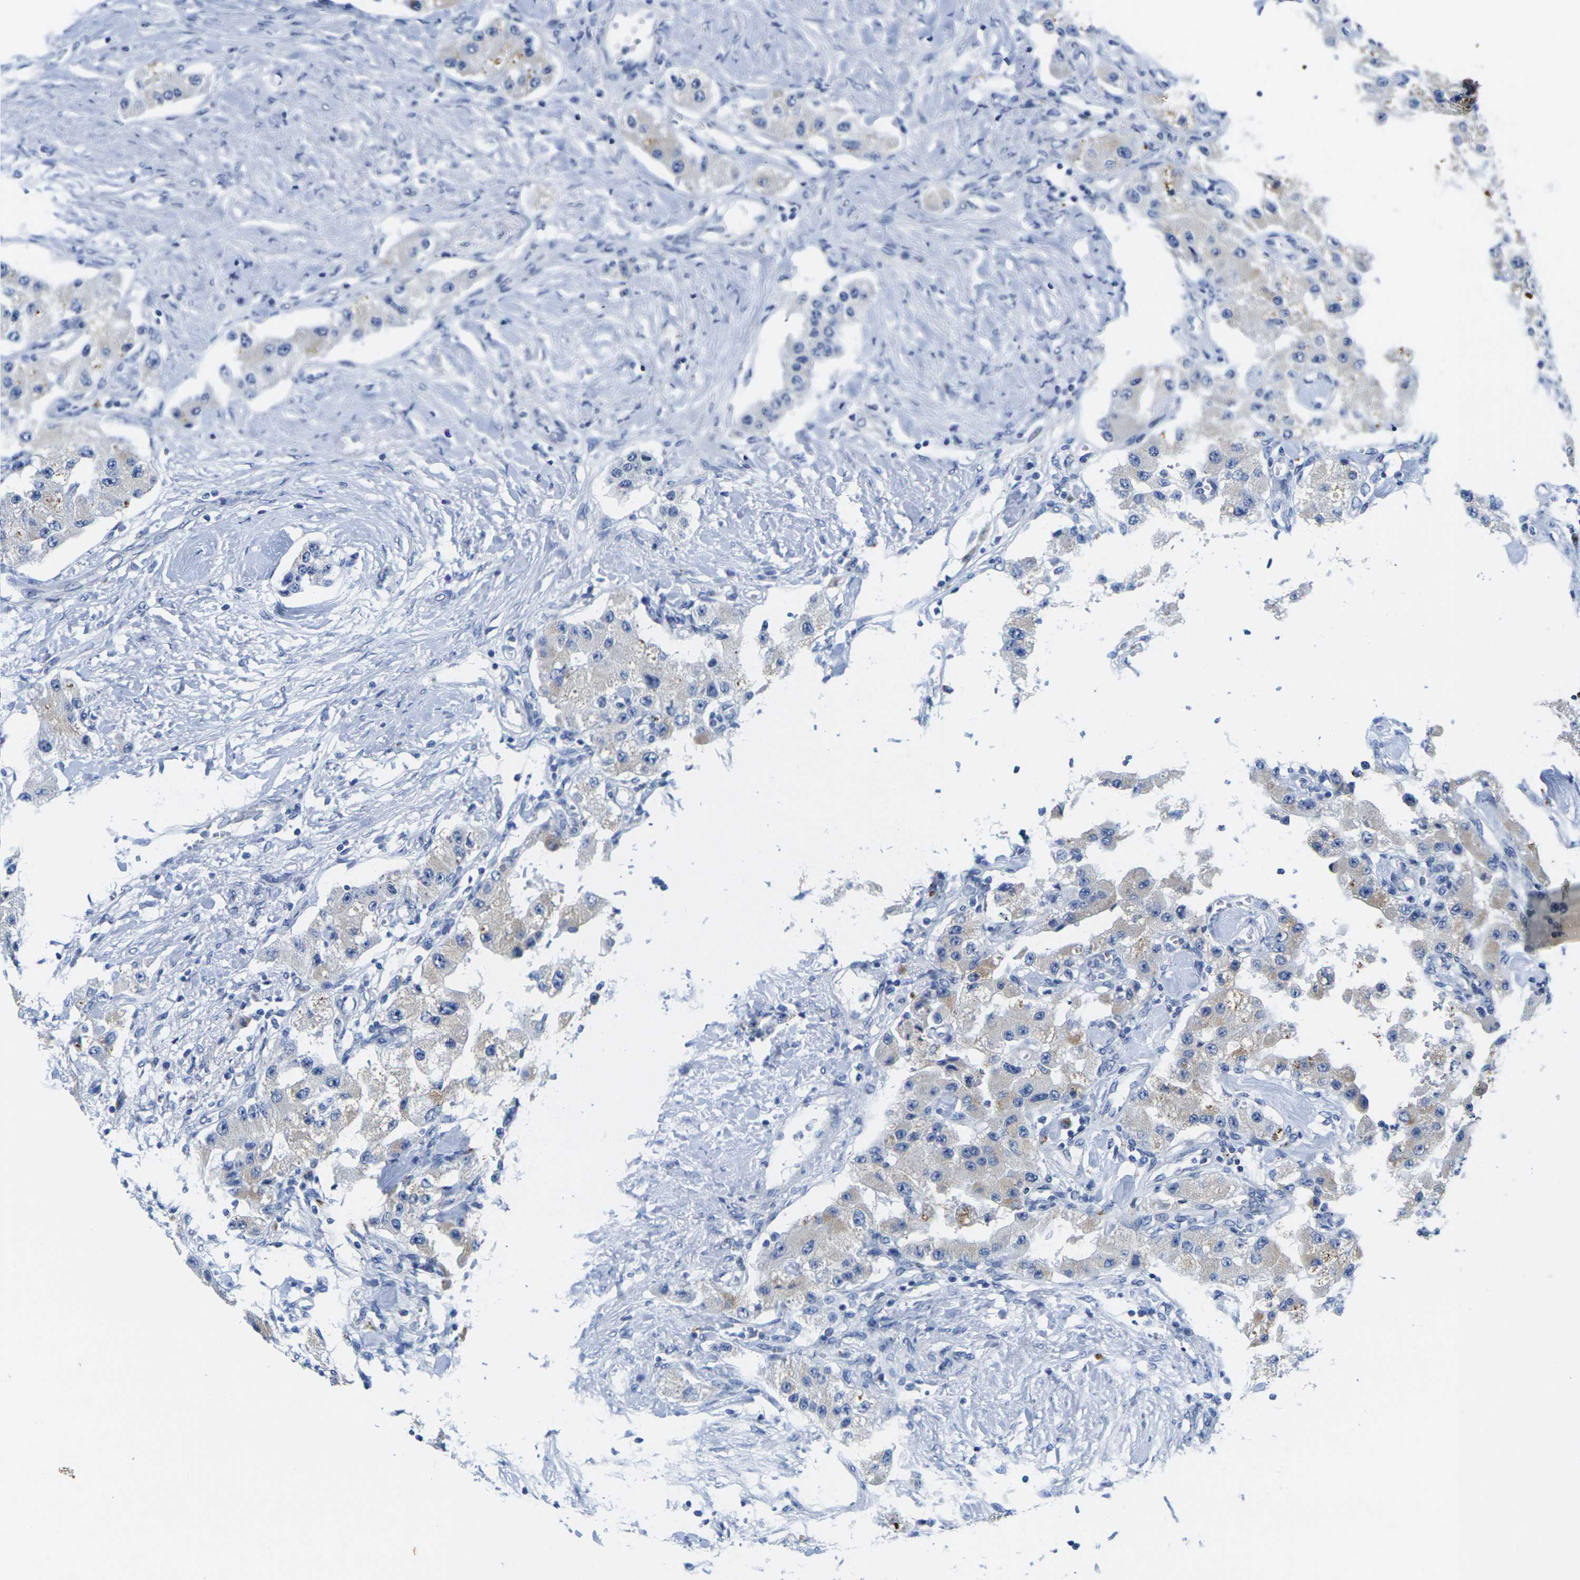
{"staining": {"intensity": "weak", "quantity": "25%-75%", "location": "cytoplasmic/membranous"}, "tissue": "carcinoid", "cell_type": "Tumor cells", "image_type": "cancer", "snomed": [{"axis": "morphology", "description": "Carcinoid, malignant, NOS"}, {"axis": "topography", "description": "Pancreas"}], "caption": "The immunohistochemical stain highlights weak cytoplasmic/membranous expression in tumor cells of carcinoid (malignant) tissue. The staining is performed using DAB (3,3'-diaminobenzidine) brown chromogen to label protein expression. The nuclei are counter-stained blue using hematoxylin.", "gene": "CRK", "patient": {"sex": "male", "age": 41}}